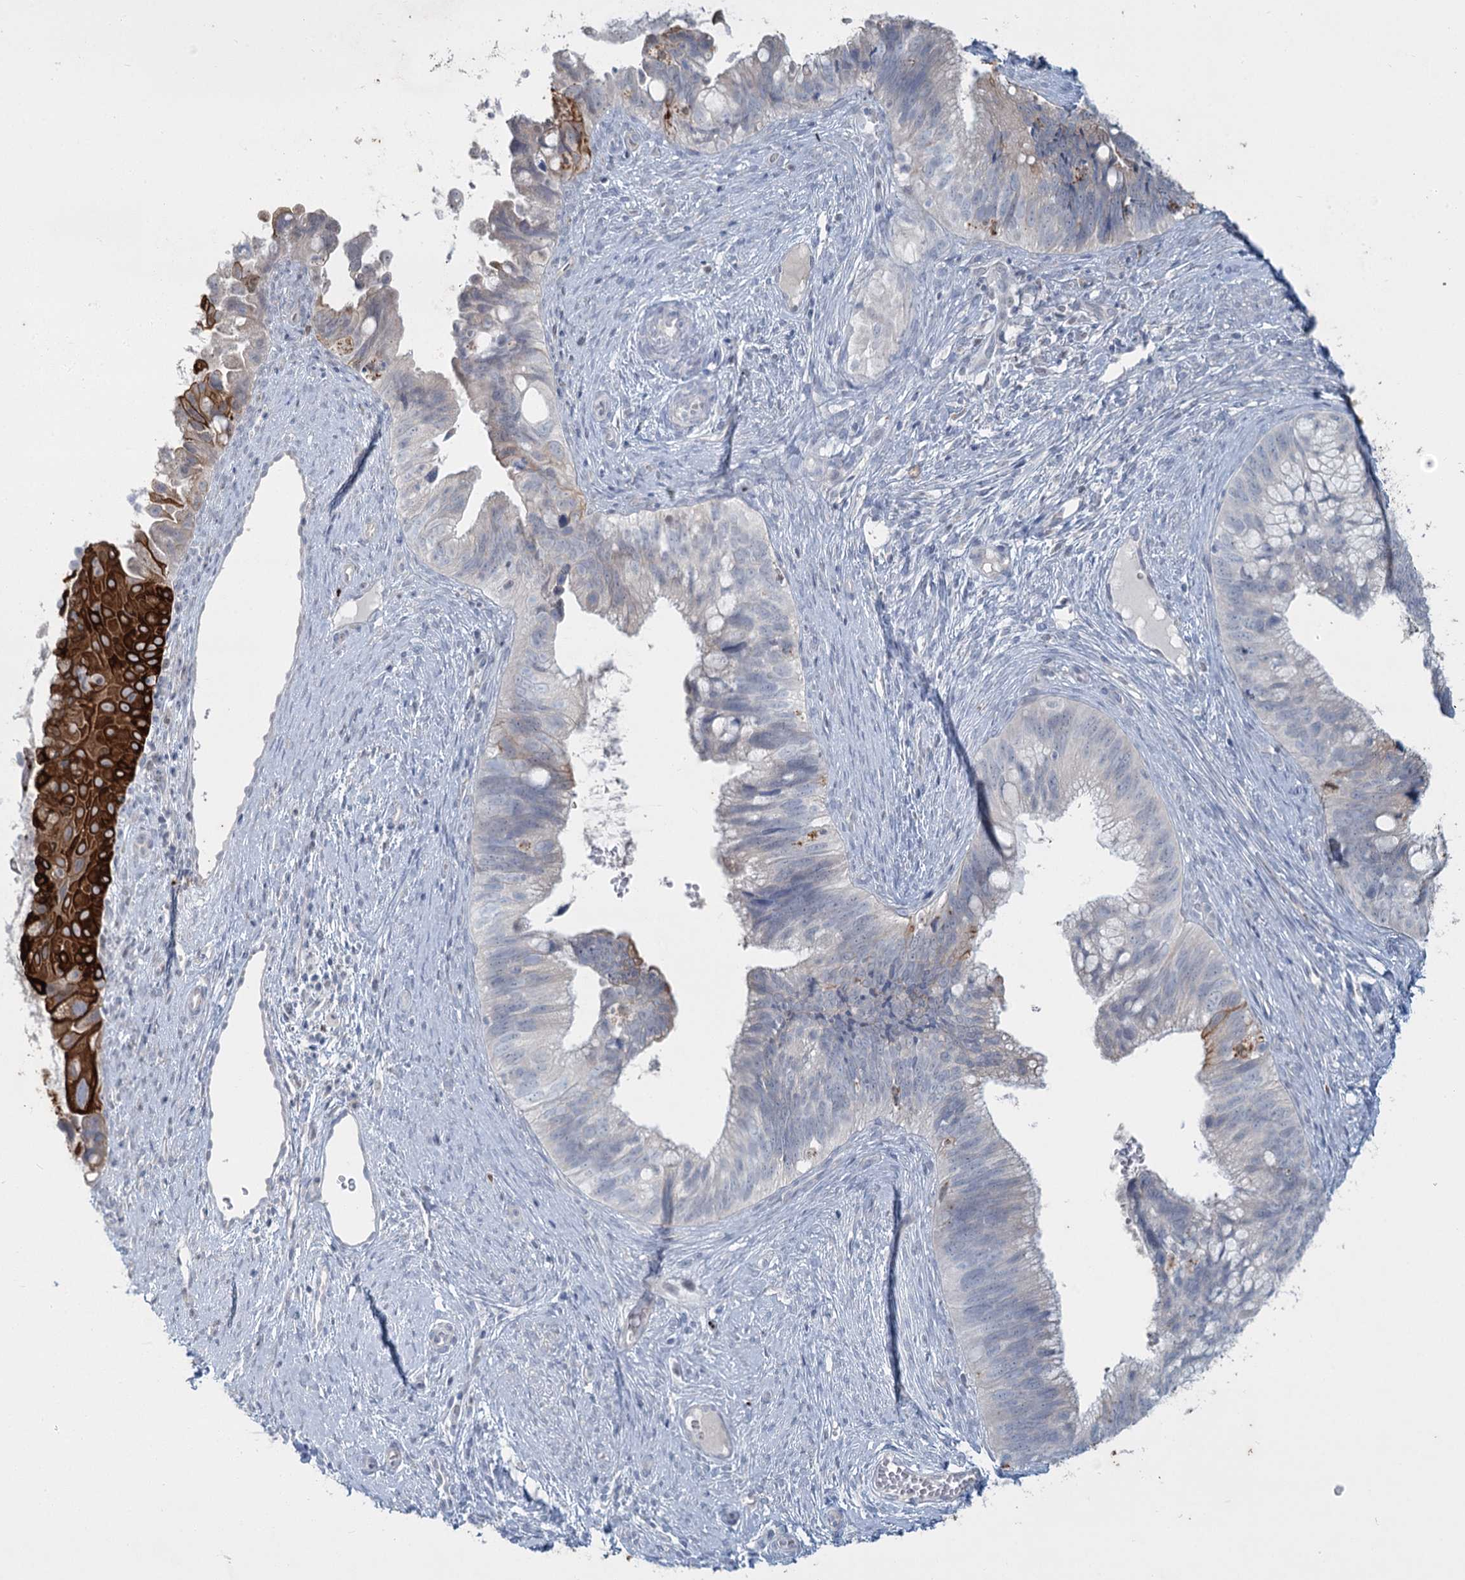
{"staining": {"intensity": "negative", "quantity": "none", "location": "none"}, "tissue": "cervical cancer", "cell_type": "Tumor cells", "image_type": "cancer", "snomed": [{"axis": "morphology", "description": "Adenocarcinoma, NOS"}, {"axis": "topography", "description": "Cervix"}], "caption": "An image of human cervical cancer is negative for staining in tumor cells. (Stains: DAB (3,3'-diaminobenzidine) IHC with hematoxylin counter stain, Microscopy: brightfield microscopy at high magnification).", "gene": "ABITRAM", "patient": {"sex": "female", "age": 42}}